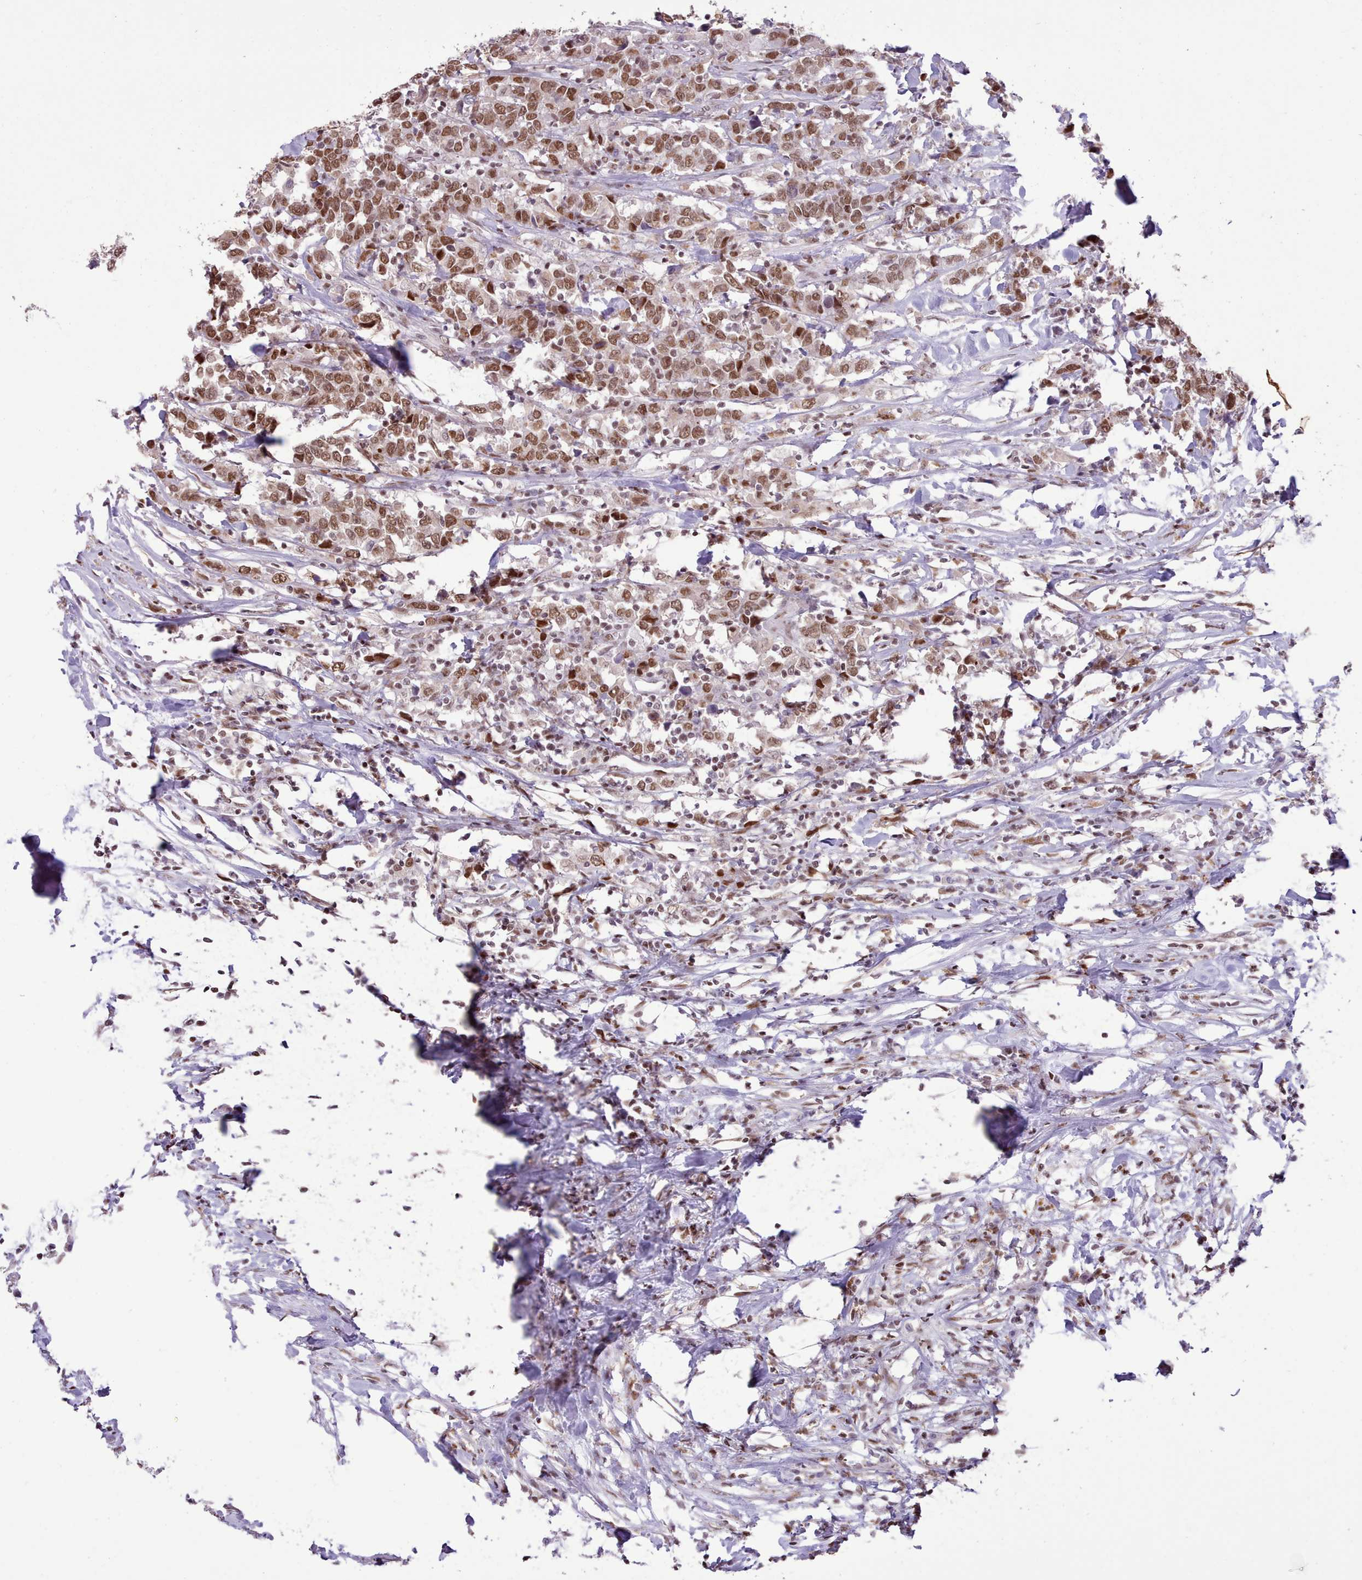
{"staining": {"intensity": "moderate", "quantity": ">75%", "location": "nuclear"}, "tissue": "urothelial cancer", "cell_type": "Tumor cells", "image_type": "cancer", "snomed": [{"axis": "morphology", "description": "Urothelial carcinoma, High grade"}, {"axis": "topography", "description": "Urinary bladder"}], "caption": "The immunohistochemical stain labels moderate nuclear positivity in tumor cells of urothelial cancer tissue.", "gene": "TAF15", "patient": {"sex": "male", "age": 61}}